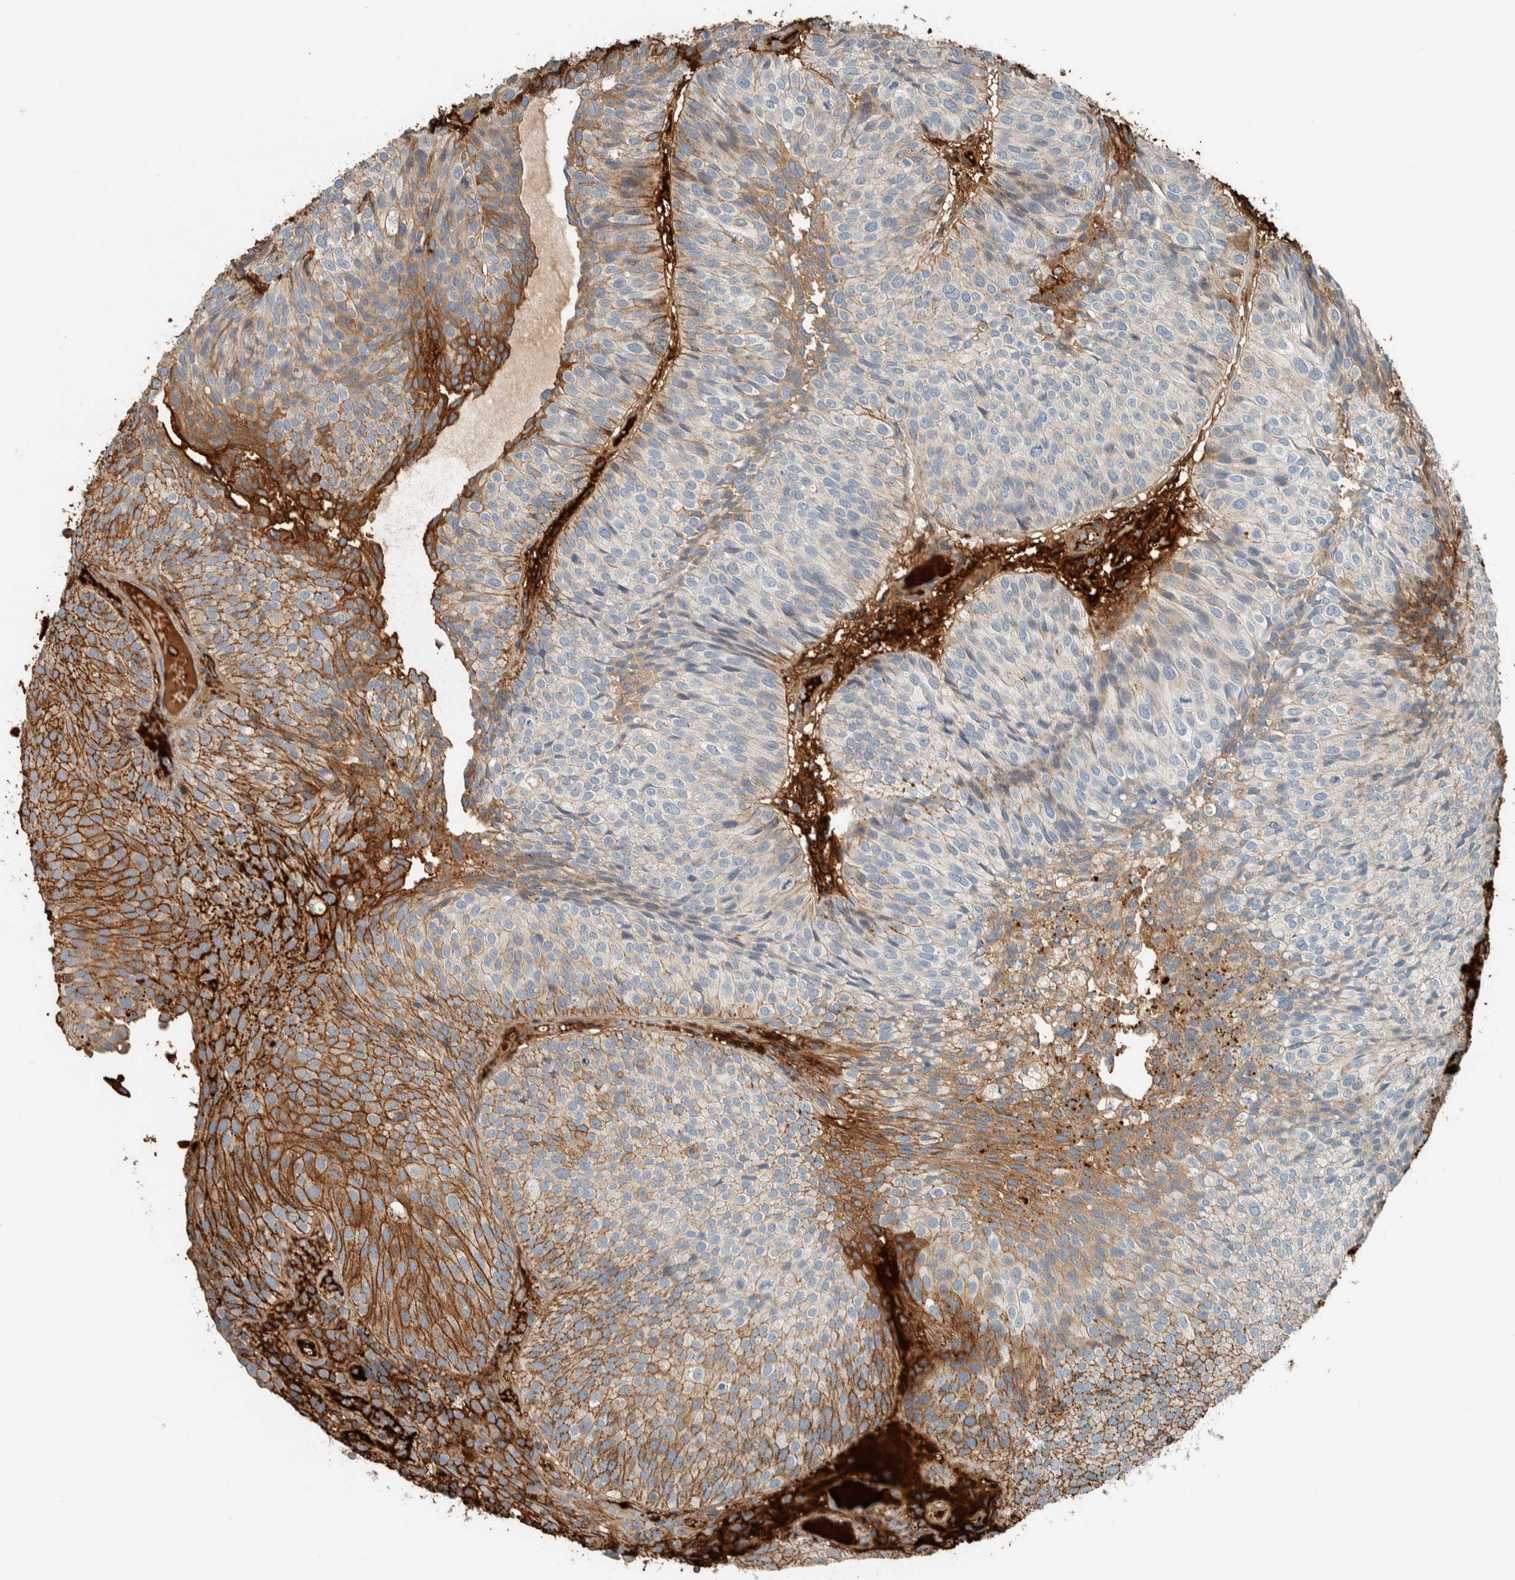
{"staining": {"intensity": "strong", "quantity": "25%-75%", "location": "cytoplasmic/membranous"}, "tissue": "urothelial cancer", "cell_type": "Tumor cells", "image_type": "cancer", "snomed": [{"axis": "morphology", "description": "Urothelial carcinoma, Low grade"}, {"axis": "topography", "description": "Urinary bladder"}], "caption": "This histopathology image shows urothelial cancer stained with IHC to label a protein in brown. The cytoplasmic/membranous of tumor cells show strong positivity for the protein. Nuclei are counter-stained blue.", "gene": "CTBP2", "patient": {"sex": "male", "age": 86}}